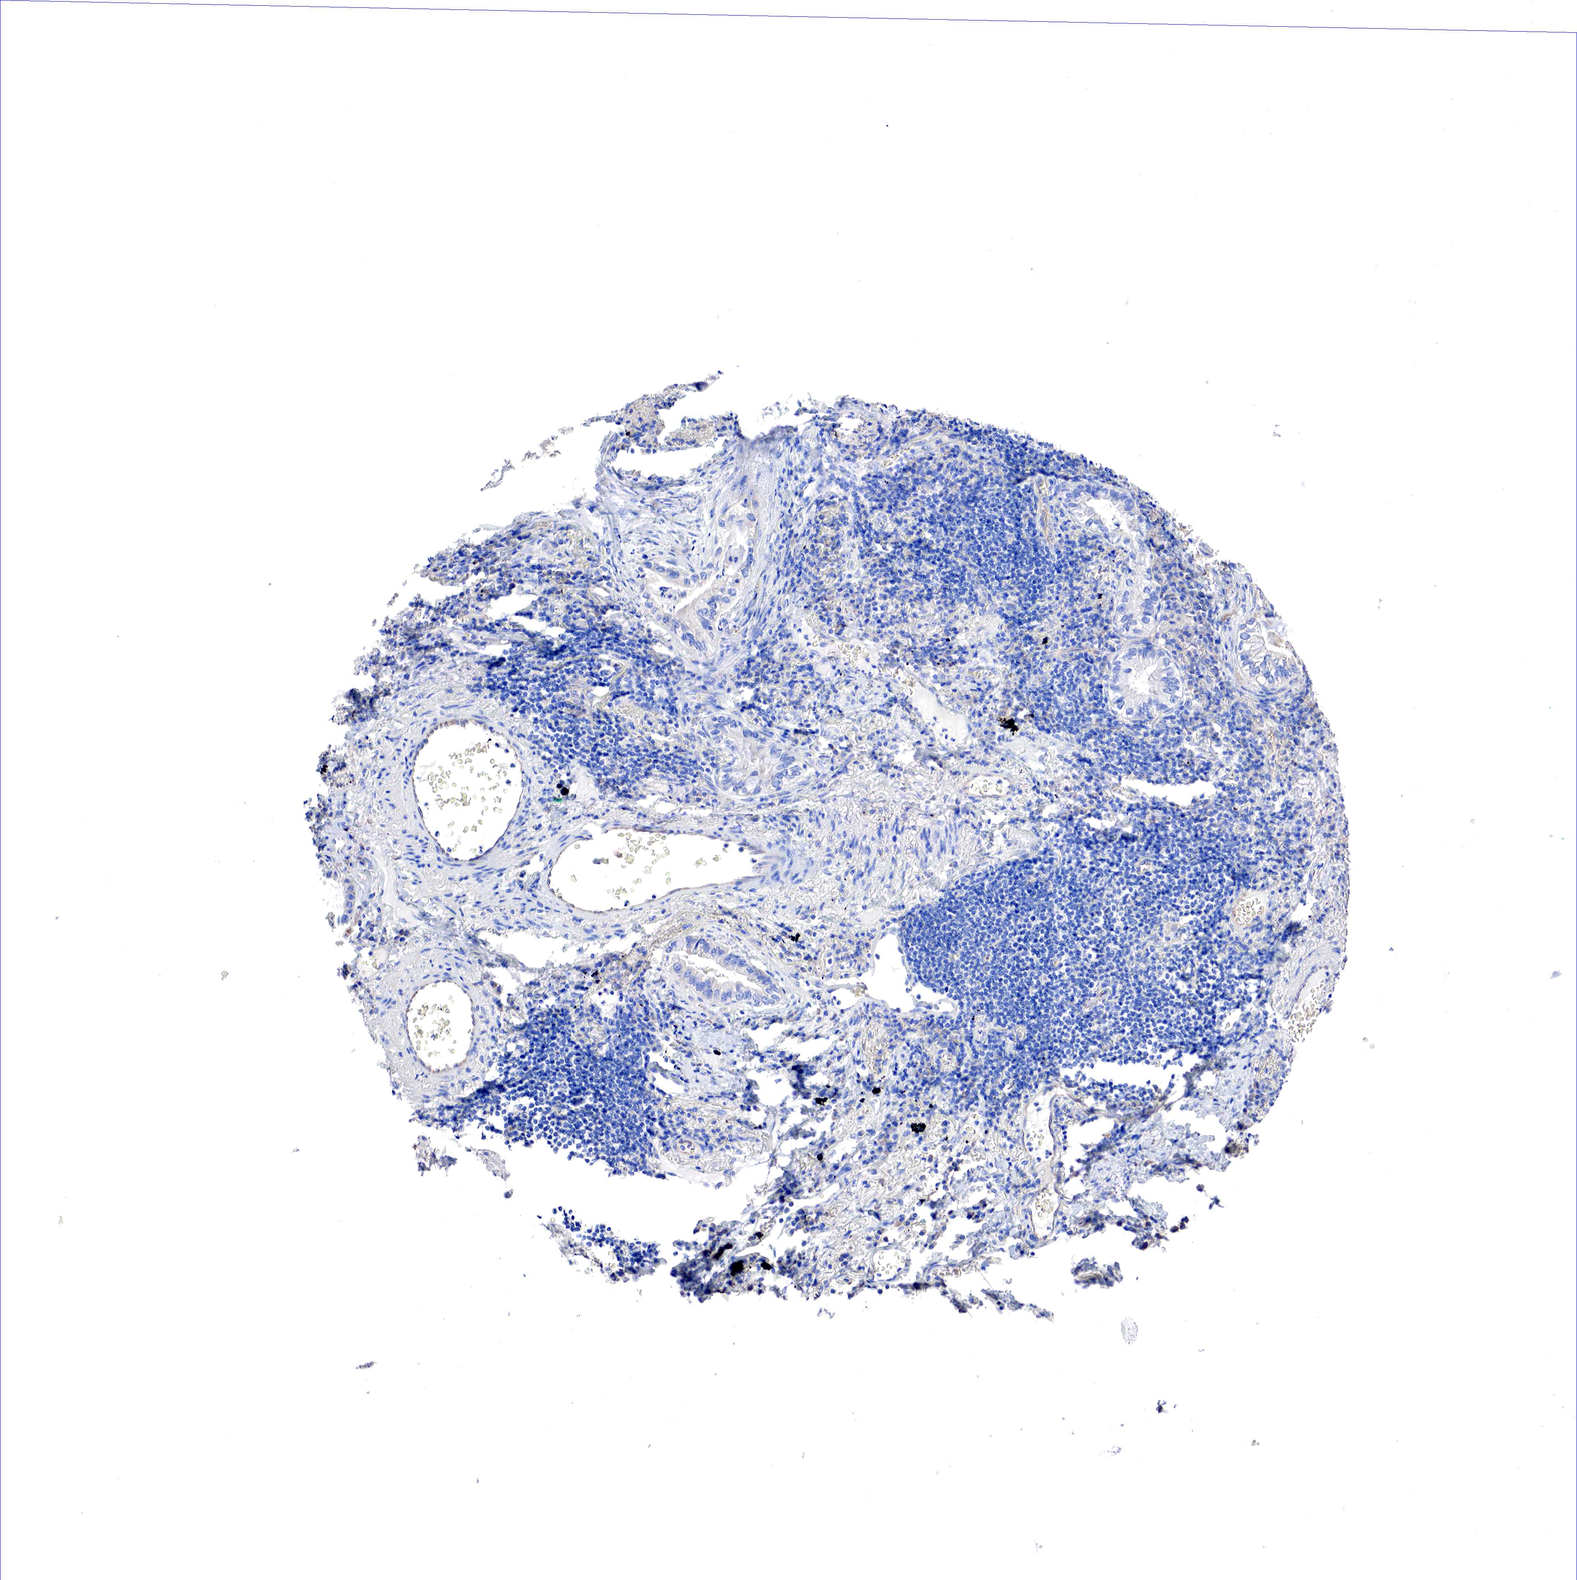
{"staining": {"intensity": "negative", "quantity": "none", "location": "none"}, "tissue": "lung cancer", "cell_type": "Tumor cells", "image_type": "cancer", "snomed": [{"axis": "morphology", "description": "Adenocarcinoma, NOS"}, {"axis": "topography", "description": "Lung"}], "caption": "Immunohistochemistry photomicrograph of neoplastic tissue: human lung cancer (adenocarcinoma) stained with DAB (3,3'-diaminobenzidine) displays no significant protein staining in tumor cells.", "gene": "RDX", "patient": {"sex": "female", "age": 50}}